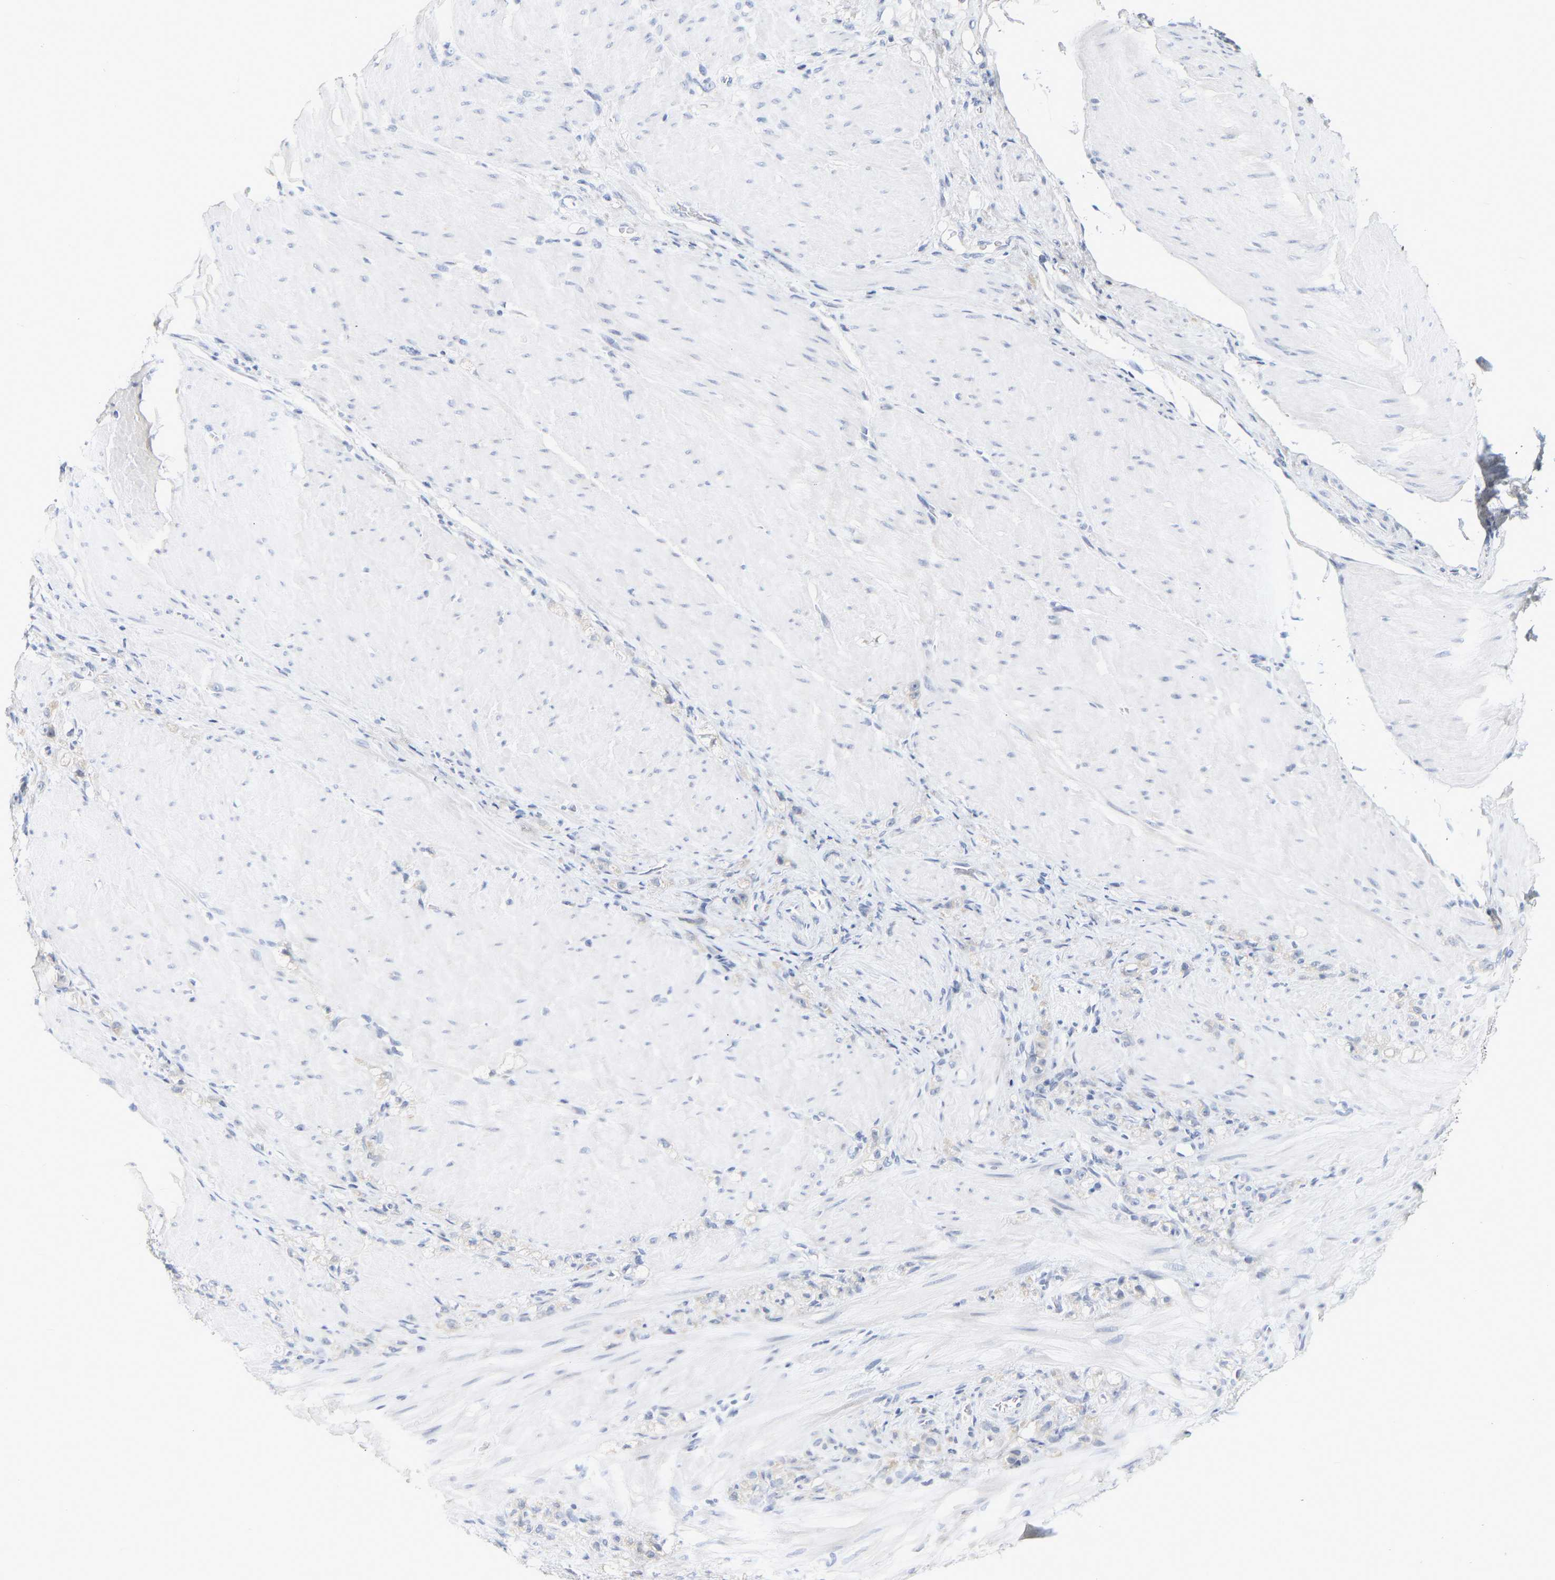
{"staining": {"intensity": "negative", "quantity": "none", "location": "none"}, "tissue": "stomach cancer", "cell_type": "Tumor cells", "image_type": "cancer", "snomed": [{"axis": "morphology", "description": "Normal tissue, NOS"}, {"axis": "morphology", "description": "Adenocarcinoma, NOS"}, {"axis": "topography", "description": "Stomach"}], "caption": "Stomach cancer stained for a protein using IHC displays no positivity tumor cells.", "gene": "KRT76", "patient": {"sex": "male", "age": 82}}